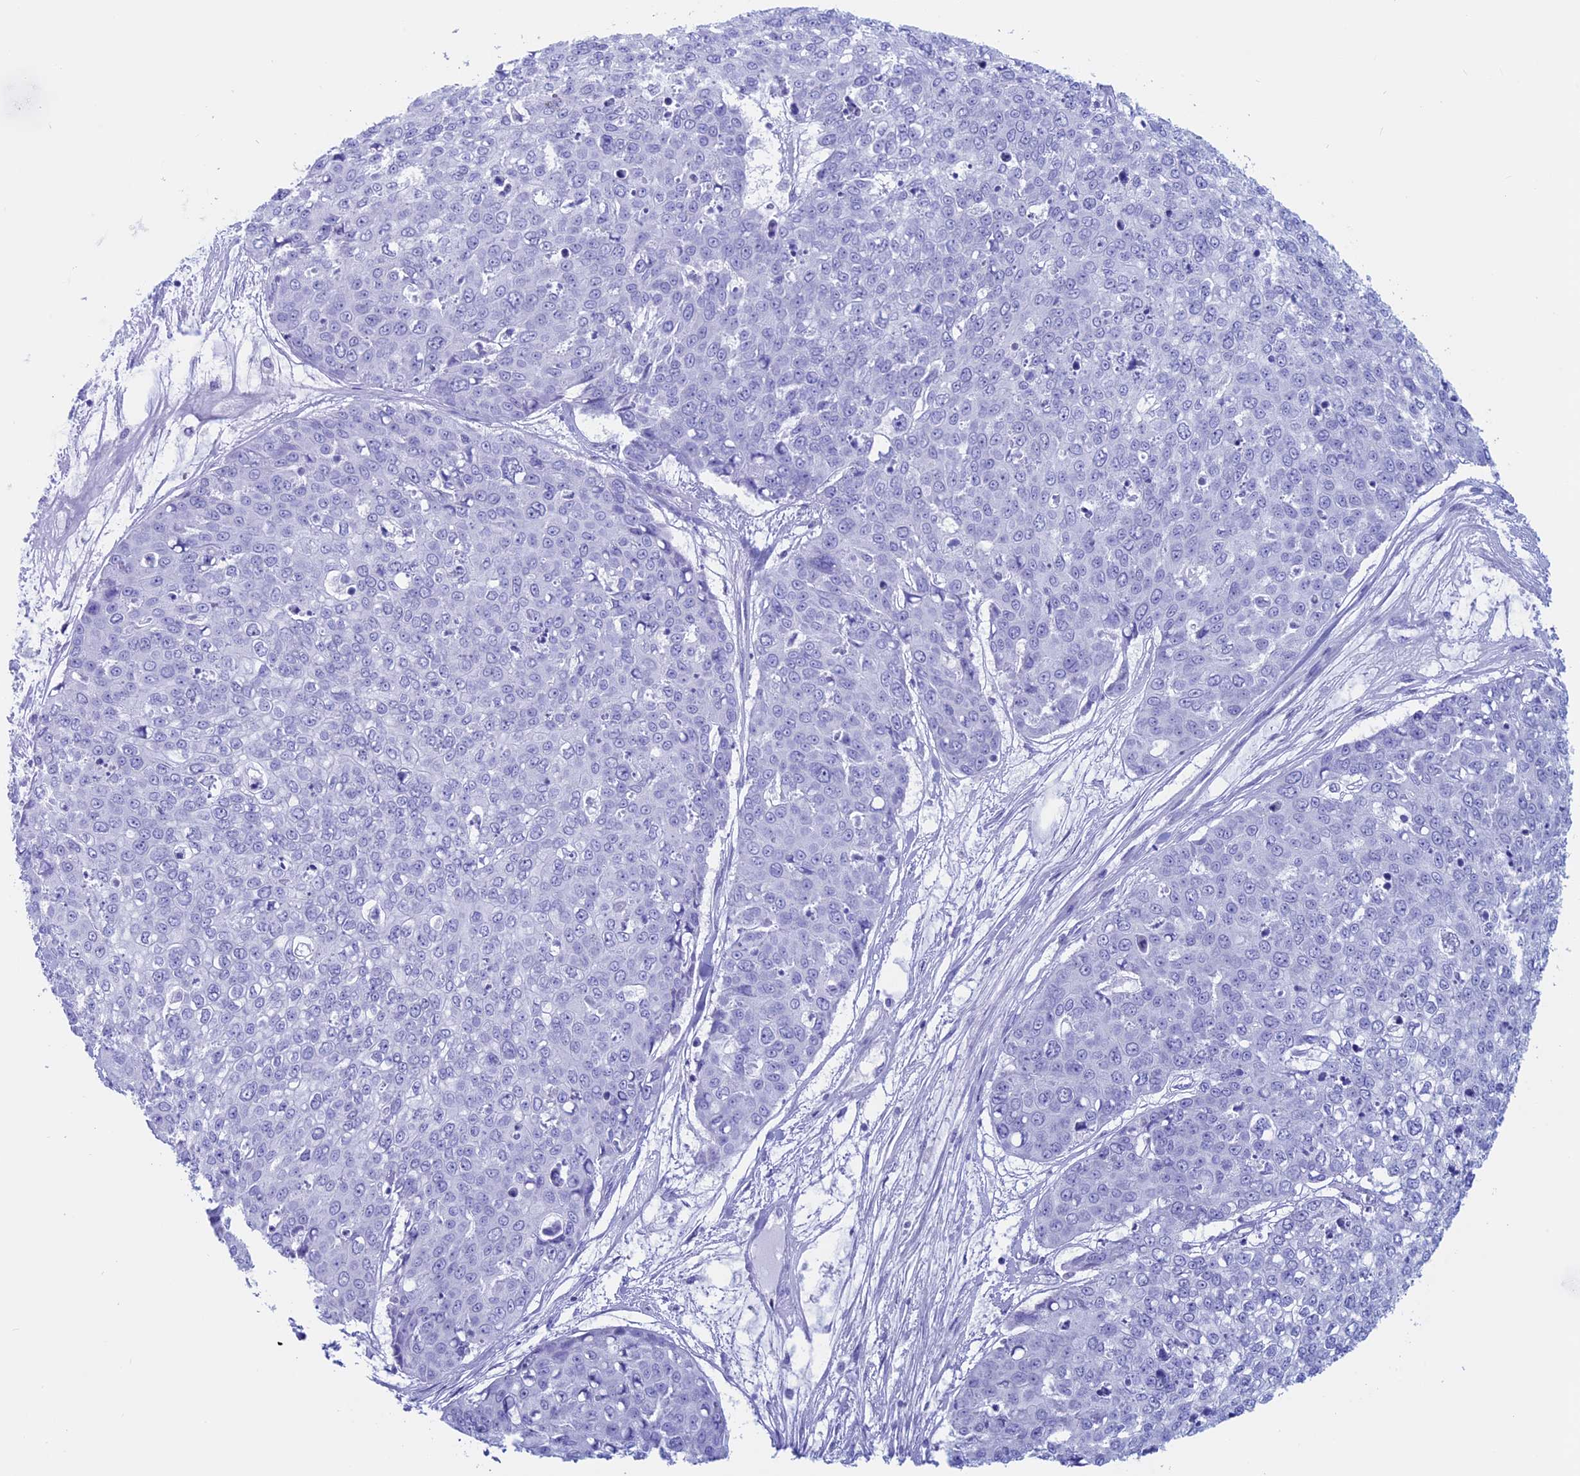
{"staining": {"intensity": "negative", "quantity": "none", "location": "none"}, "tissue": "skin cancer", "cell_type": "Tumor cells", "image_type": "cancer", "snomed": [{"axis": "morphology", "description": "Squamous cell carcinoma, NOS"}, {"axis": "topography", "description": "Skin"}], "caption": "This is an IHC photomicrograph of skin cancer (squamous cell carcinoma). There is no expression in tumor cells.", "gene": "RP1", "patient": {"sex": "female", "age": 44}}